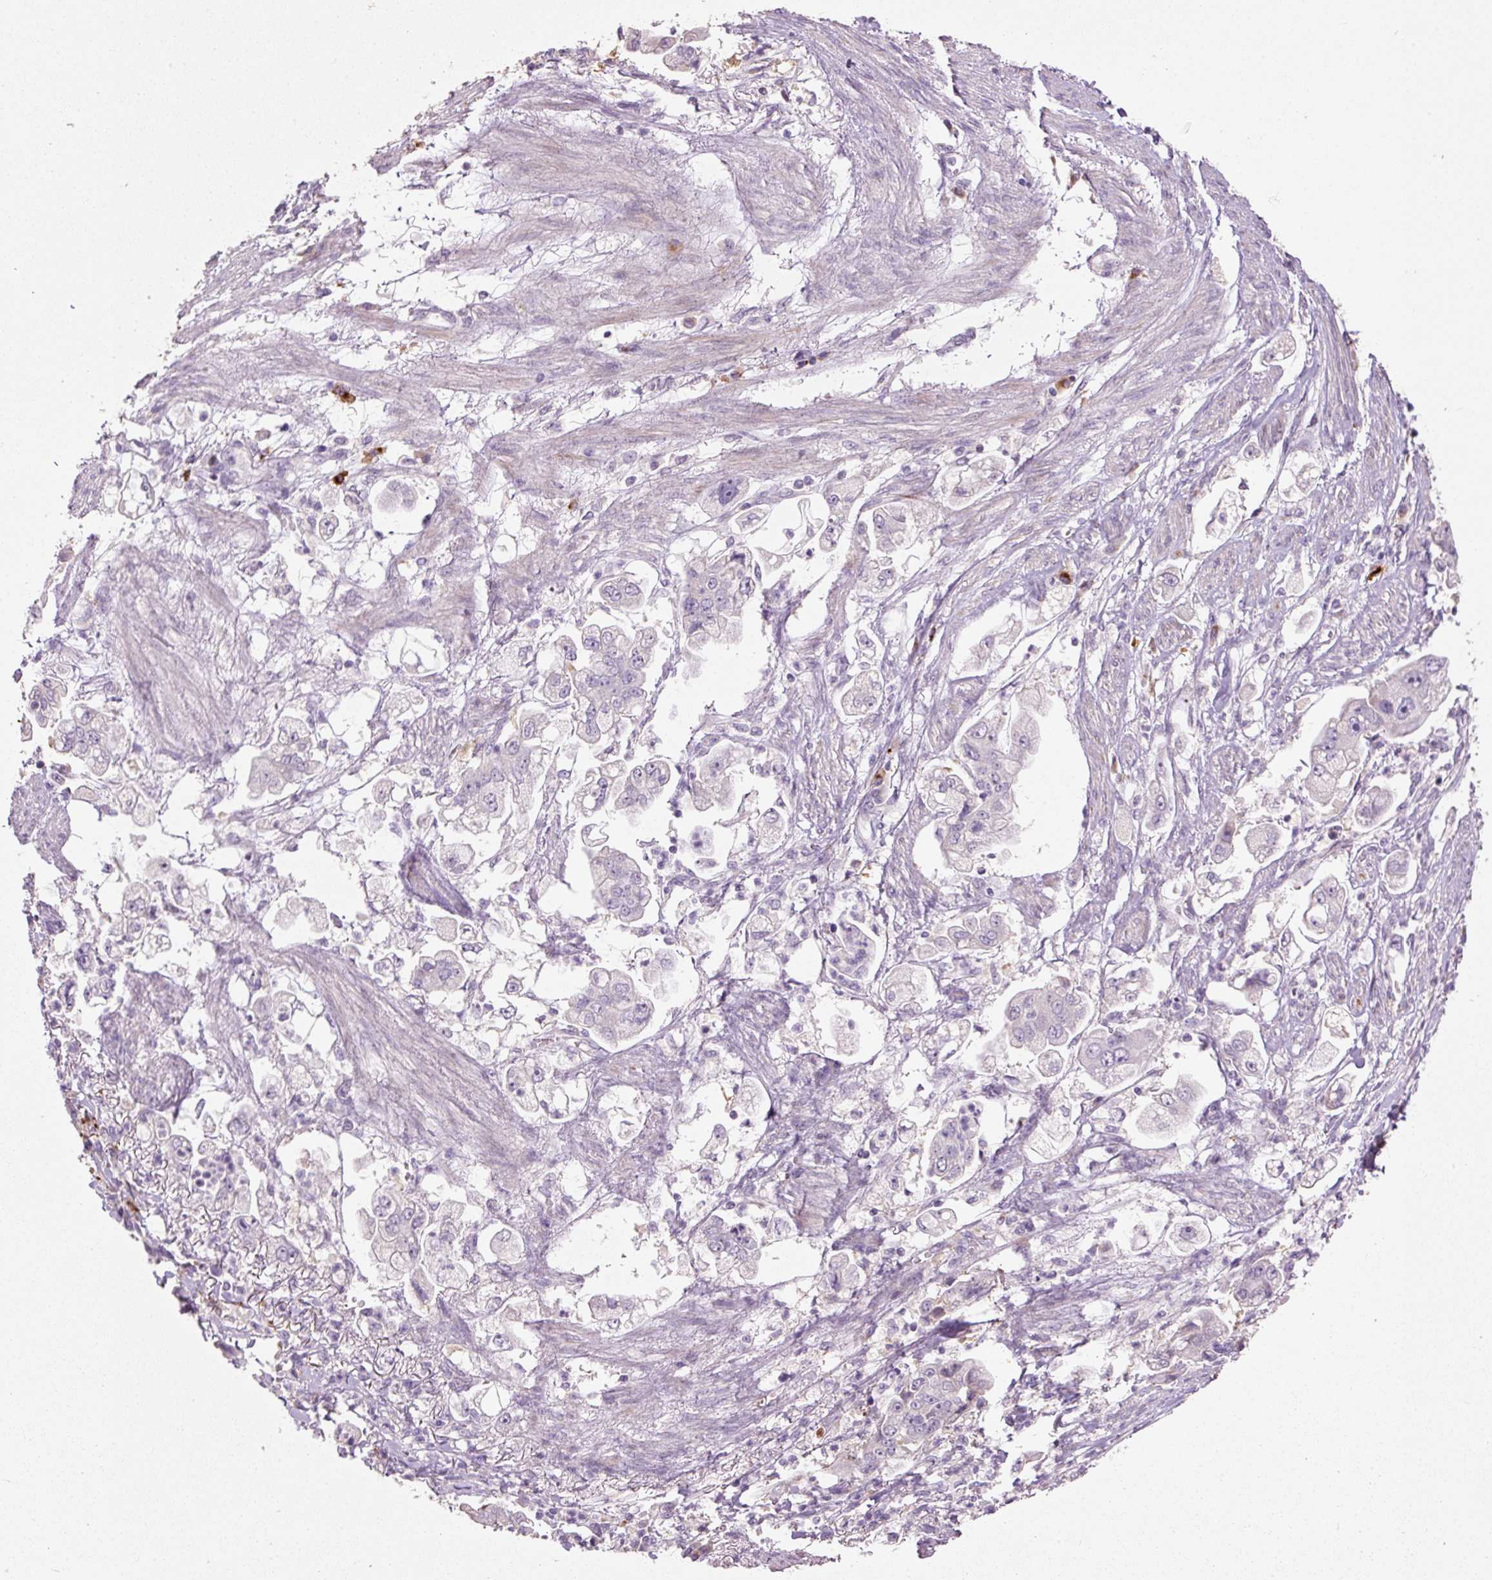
{"staining": {"intensity": "negative", "quantity": "none", "location": "none"}, "tissue": "stomach cancer", "cell_type": "Tumor cells", "image_type": "cancer", "snomed": [{"axis": "morphology", "description": "Adenocarcinoma, NOS"}, {"axis": "topography", "description": "Stomach"}], "caption": "Immunohistochemistry image of human adenocarcinoma (stomach) stained for a protein (brown), which displays no staining in tumor cells. (DAB (3,3'-diaminobenzidine) immunohistochemistry (IHC) visualized using brightfield microscopy, high magnification).", "gene": "HAX1", "patient": {"sex": "male", "age": 62}}